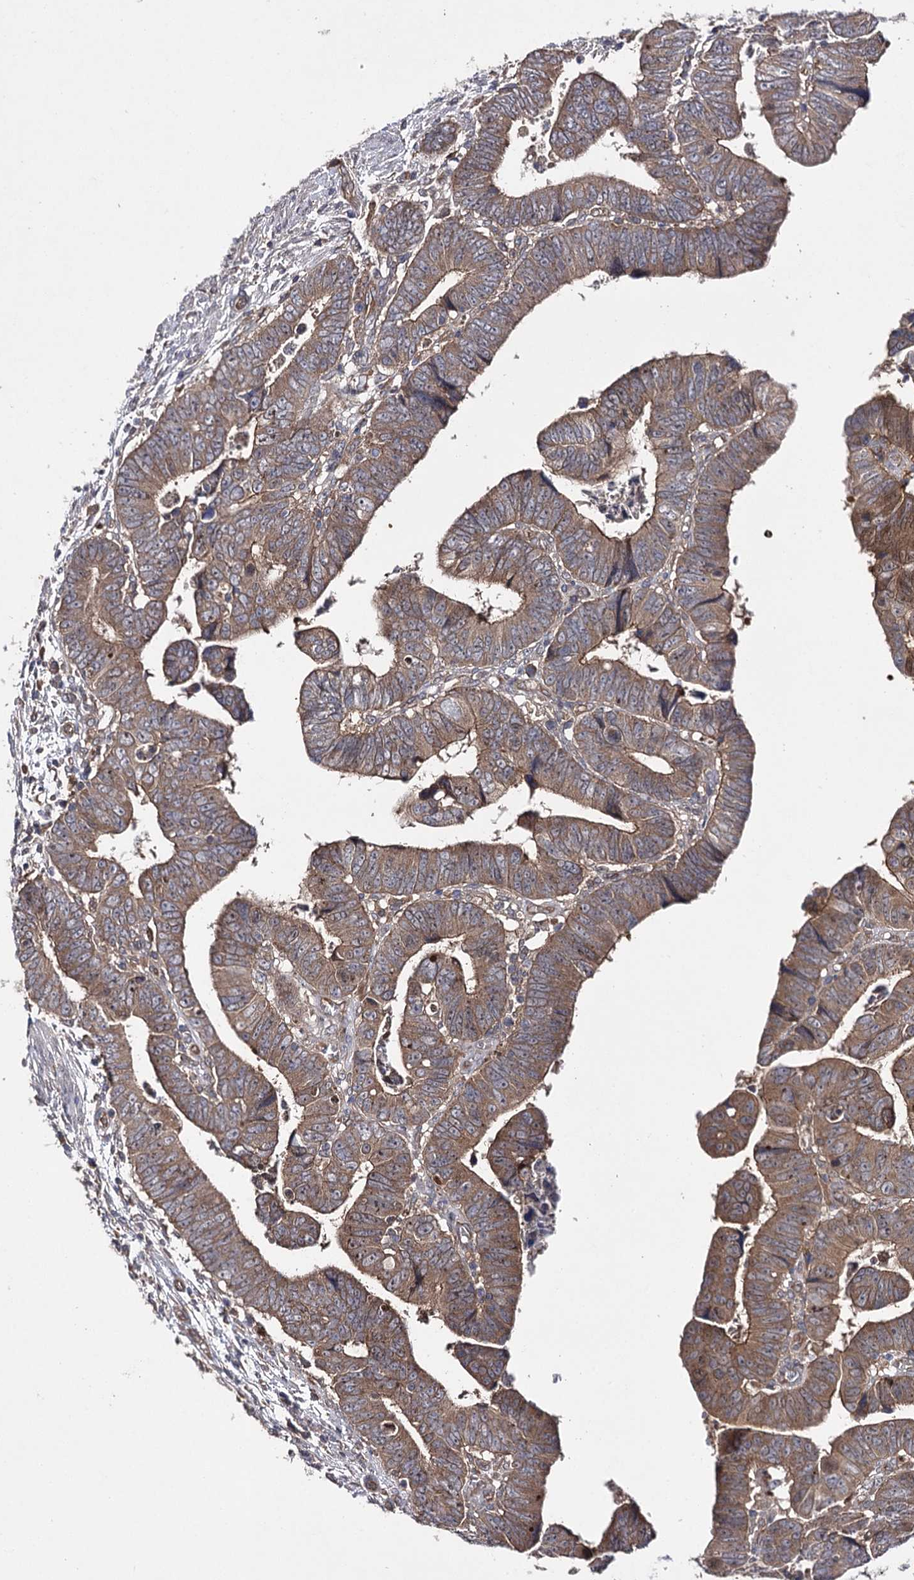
{"staining": {"intensity": "moderate", "quantity": ">75%", "location": "cytoplasmic/membranous"}, "tissue": "colorectal cancer", "cell_type": "Tumor cells", "image_type": "cancer", "snomed": [{"axis": "morphology", "description": "Normal tissue, NOS"}, {"axis": "morphology", "description": "Adenocarcinoma, NOS"}, {"axis": "topography", "description": "Rectum"}], "caption": "Immunohistochemical staining of colorectal adenocarcinoma reveals medium levels of moderate cytoplasmic/membranous staining in about >75% of tumor cells.", "gene": "BCR", "patient": {"sex": "female", "age": 65}}